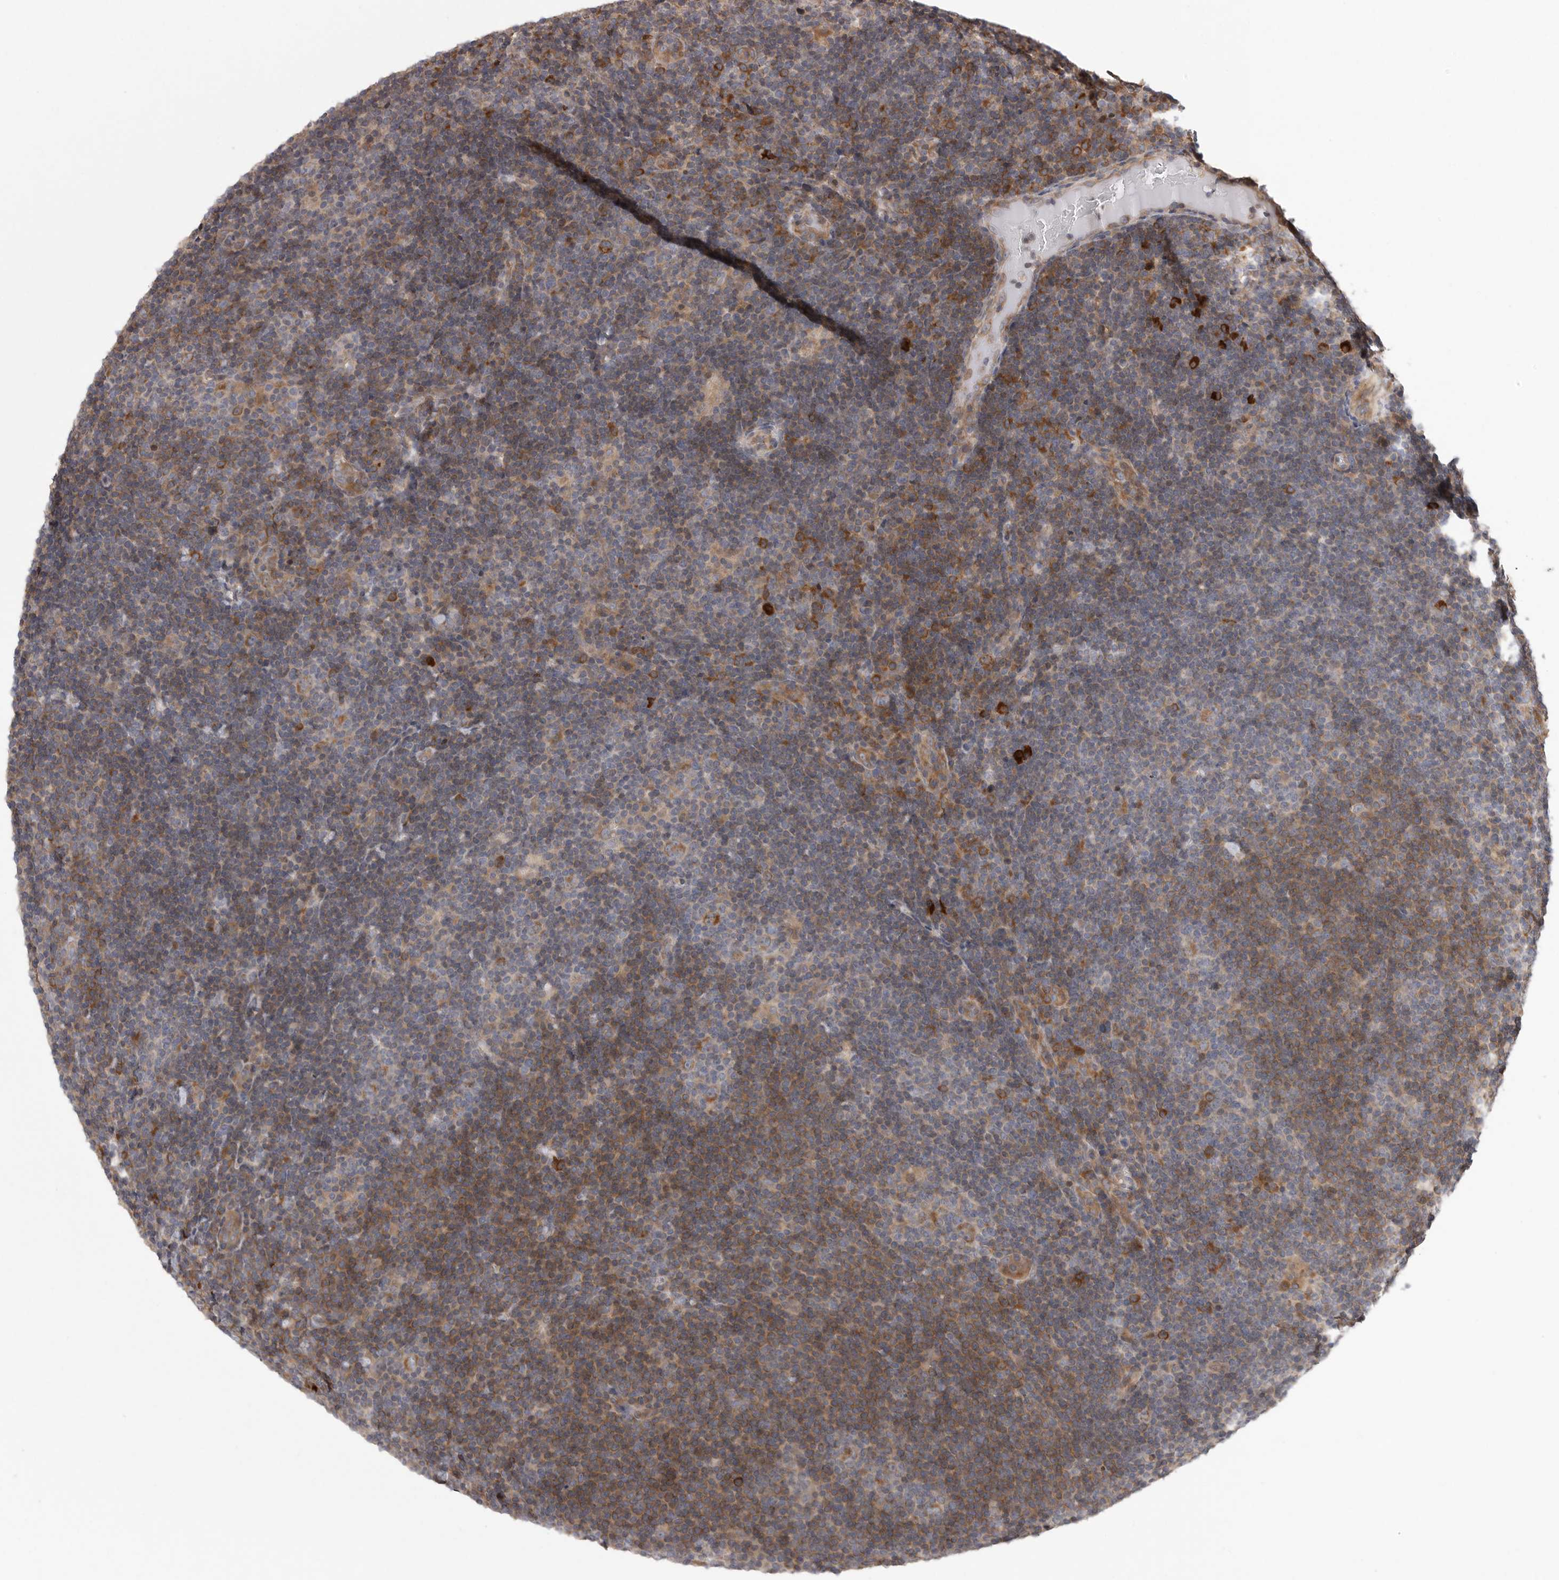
{"staining": {"intensity": "moderate", "quantity": ">75%", "location": "cytoplasmic/membranous"}, "tissue": "lymphoma", "cell_type": "Tumor cells", "image_type": "cancer", "snomed": [{"axis": "morphology", "description": "Hodgkin's disease, NOS"}, {"axis": "topography", "description": "Lymph node"}], "caption": "A high-resolution image shows immunohistochemistry (IHC) staining of Hodgkin's disease, which exhibits moderate cytoplasmic/membranous staining in about >75% of tumor cells.", "gene": "OXR1", "patient": {"sex": "female", "age": 57}}